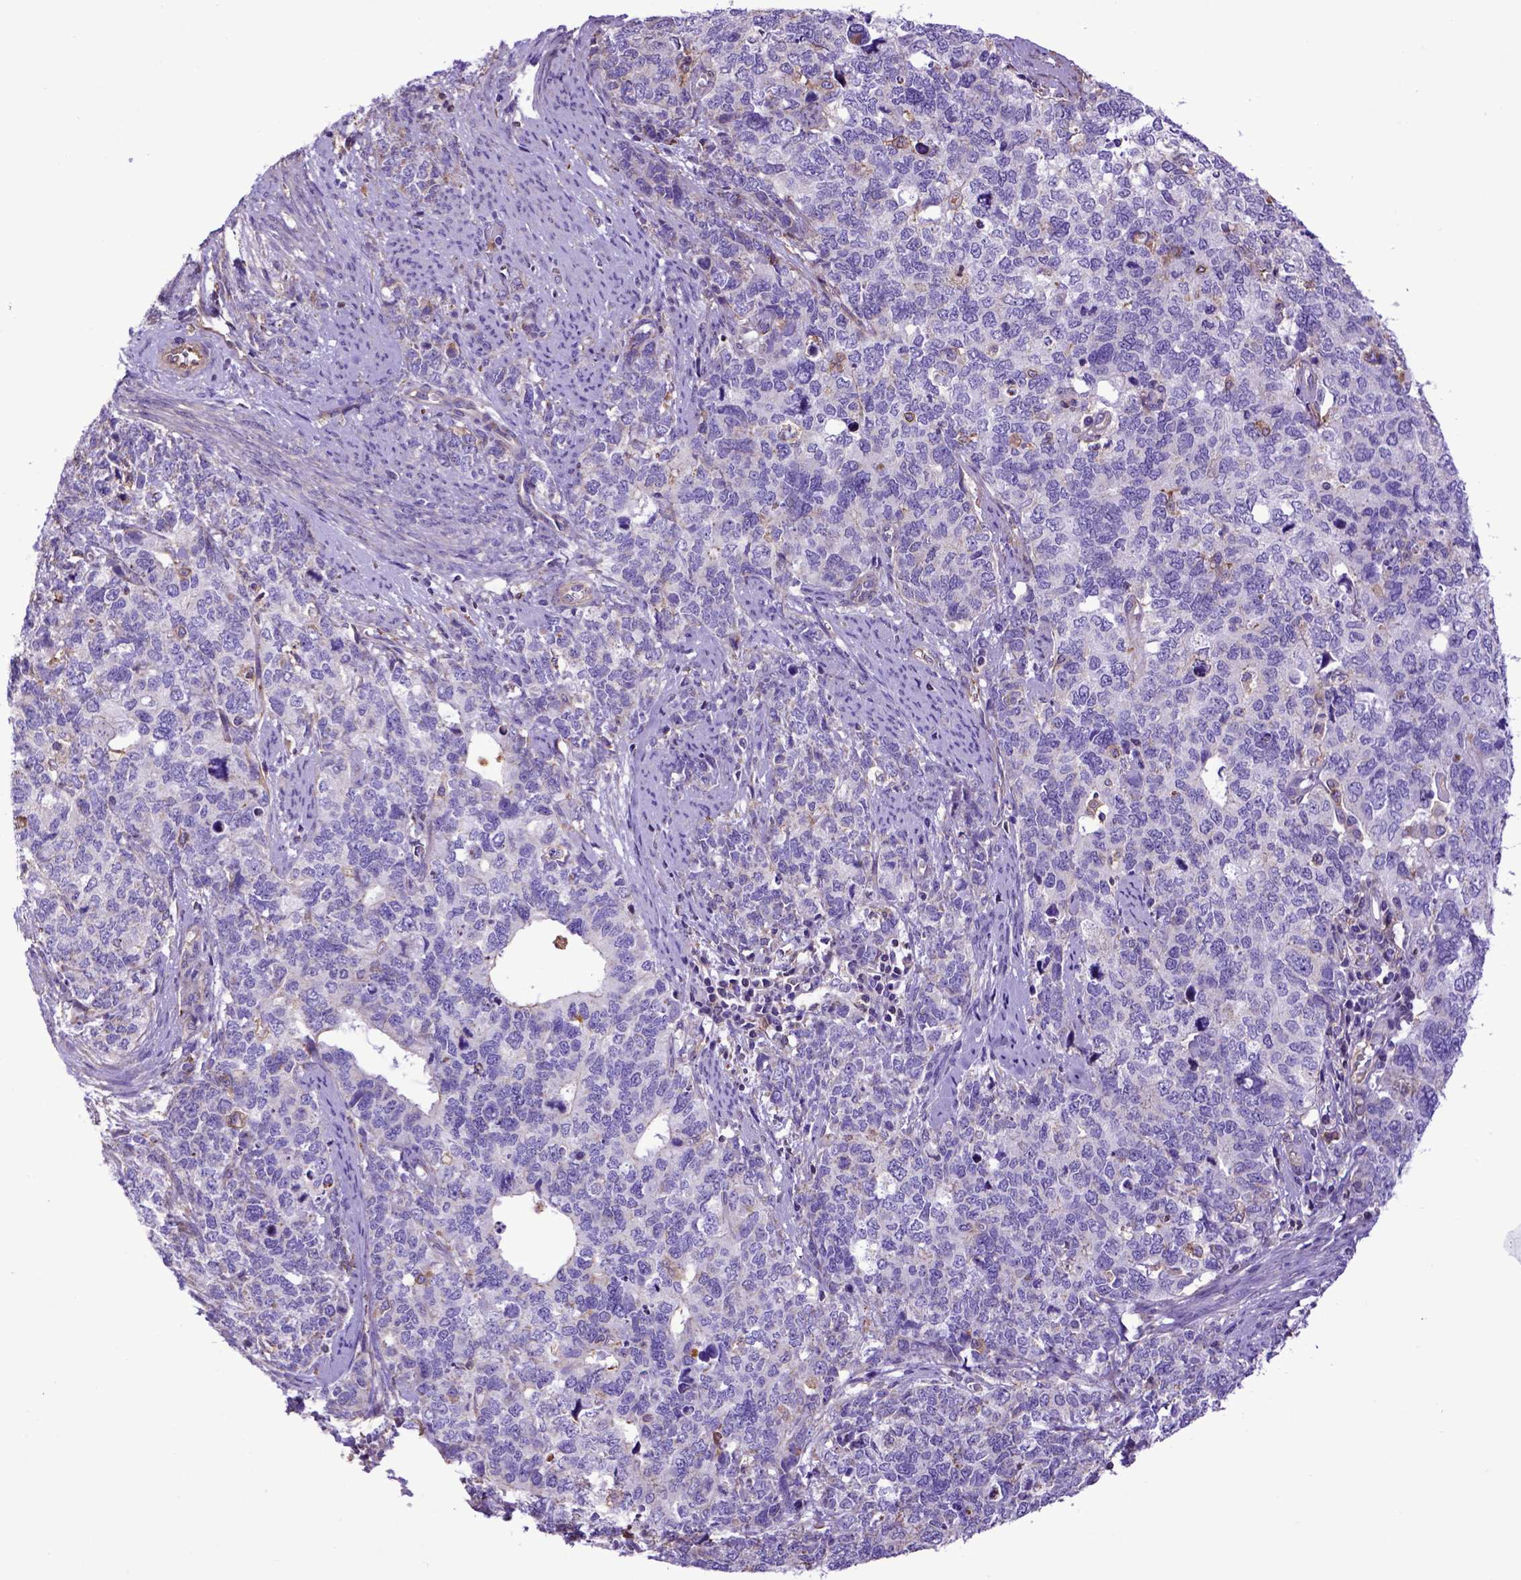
{"staining": {"intensity": "negative", "quantity": "none", "location": "none"}, "tissue": "cervical cancer", "cell_type": "Tumor cells", "image_type": "cancer", "snomed": [{"axis": "morphology", "description": "Squamous cell carcinoma, NOS"}, {"axis": "topography", "description": "Cervix"}], "caption": "This is an immunohistochemistry micrograph of cervical cancer. There is no staining in tumor cells.", "gene": "ASAH2", "patient": {"sex": "female", "age": 63}}